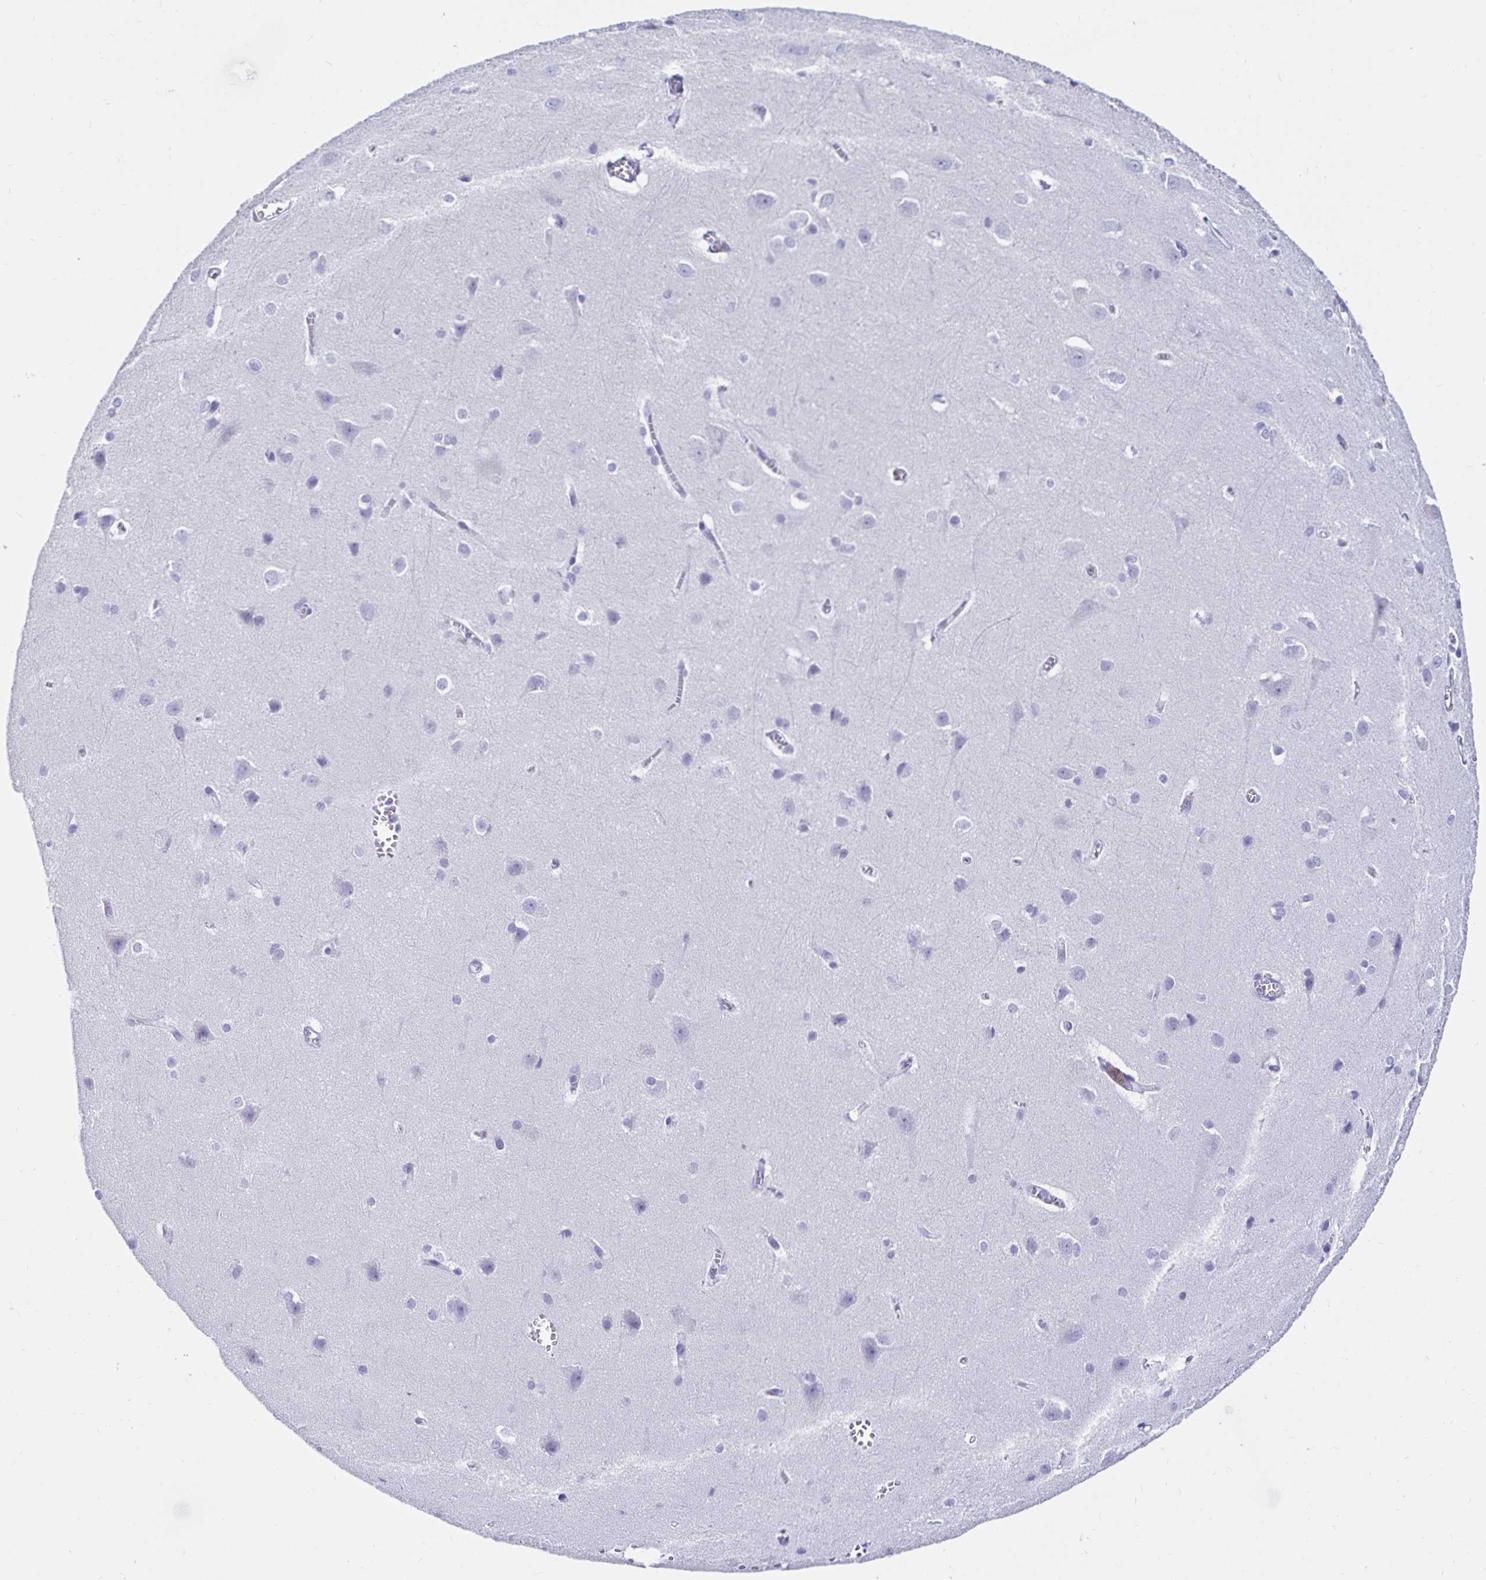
{"staining": {"intensity": "negative", "quantity": "none", "location": "none"}, "tissue": "cerebral cortex", "cell_type": "Endothelial cells", "image_type": "normal", "snomed": [{"axis": "morphology", "description": "Normal tissue, NOS"}, {"axis": "topography", "description": "Cerebral cortex"}], "caption": "An image of cerebral cortex stained for a protein displays no brown staining in endothelial cells.", "gene": "ZPBP2", "patient": {"sex": "male", "age": 37}}